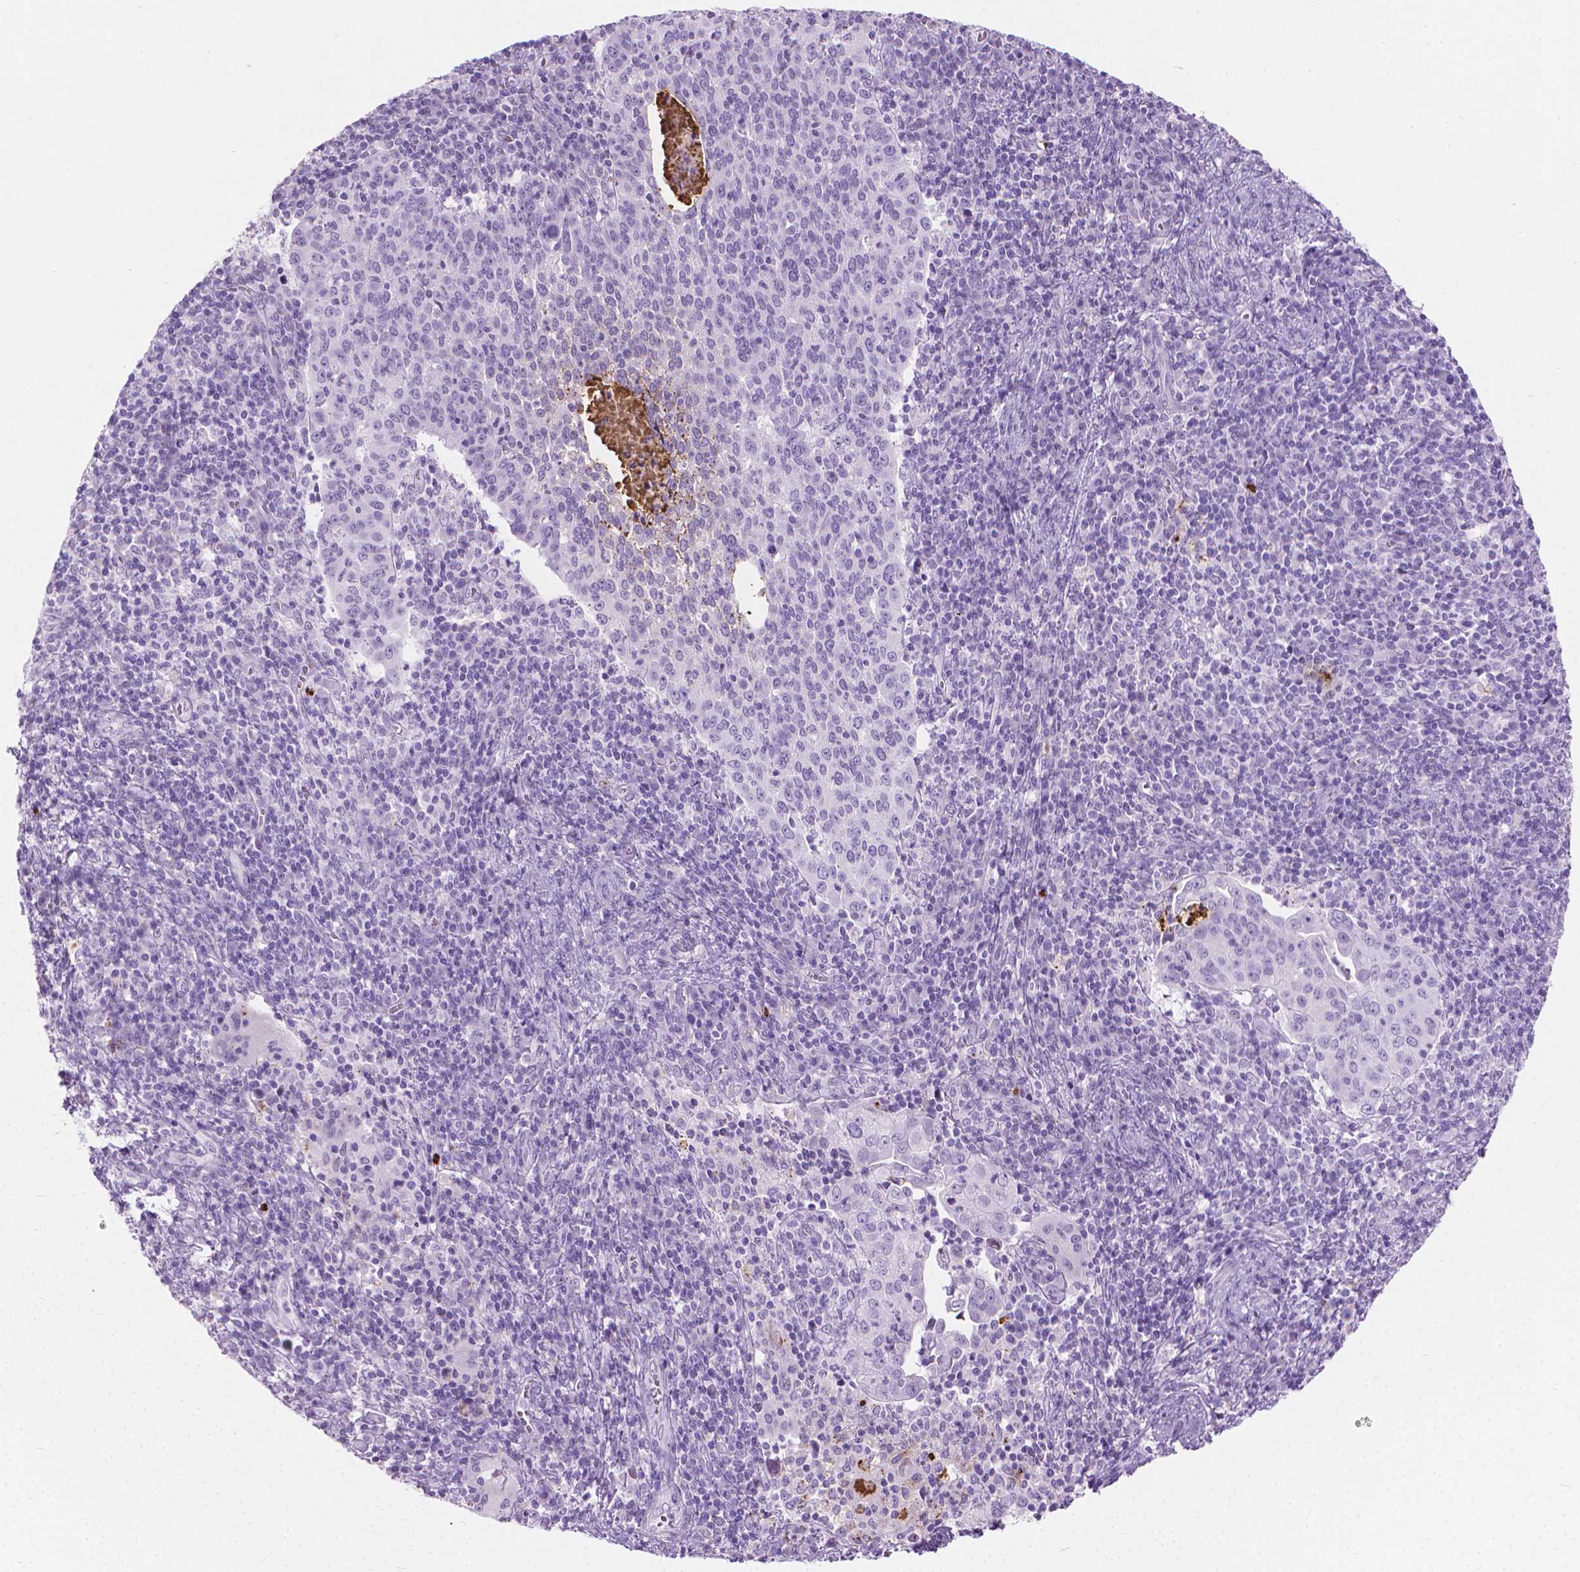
{"staining": {"intensity": "negative", "quantity": "none", "location": "none"}, "tissue": "cervical cancer", "cell_type": "Tumor cells", "image_type": "cancer", "snomed": [{"axis": "morphology", "description": "Squamous cell carcinoma, NOS"}, {"axis": "topography", "description": "Cervix"}], "caption": "An IHC micrograph of cervical squamous cell carcinoma is shown. There is no staining in tumor cells of cervical squamous cell carcinoma. The staining was performed using DAB (3,3'-diaminobenzidine) to visualize the protein expression in brown, while the nuclei were stained in blue with hematoxylin (Magnification: 20x).", "gene": "CFAP52", "patient": {"sex": "female", "age": 39}}